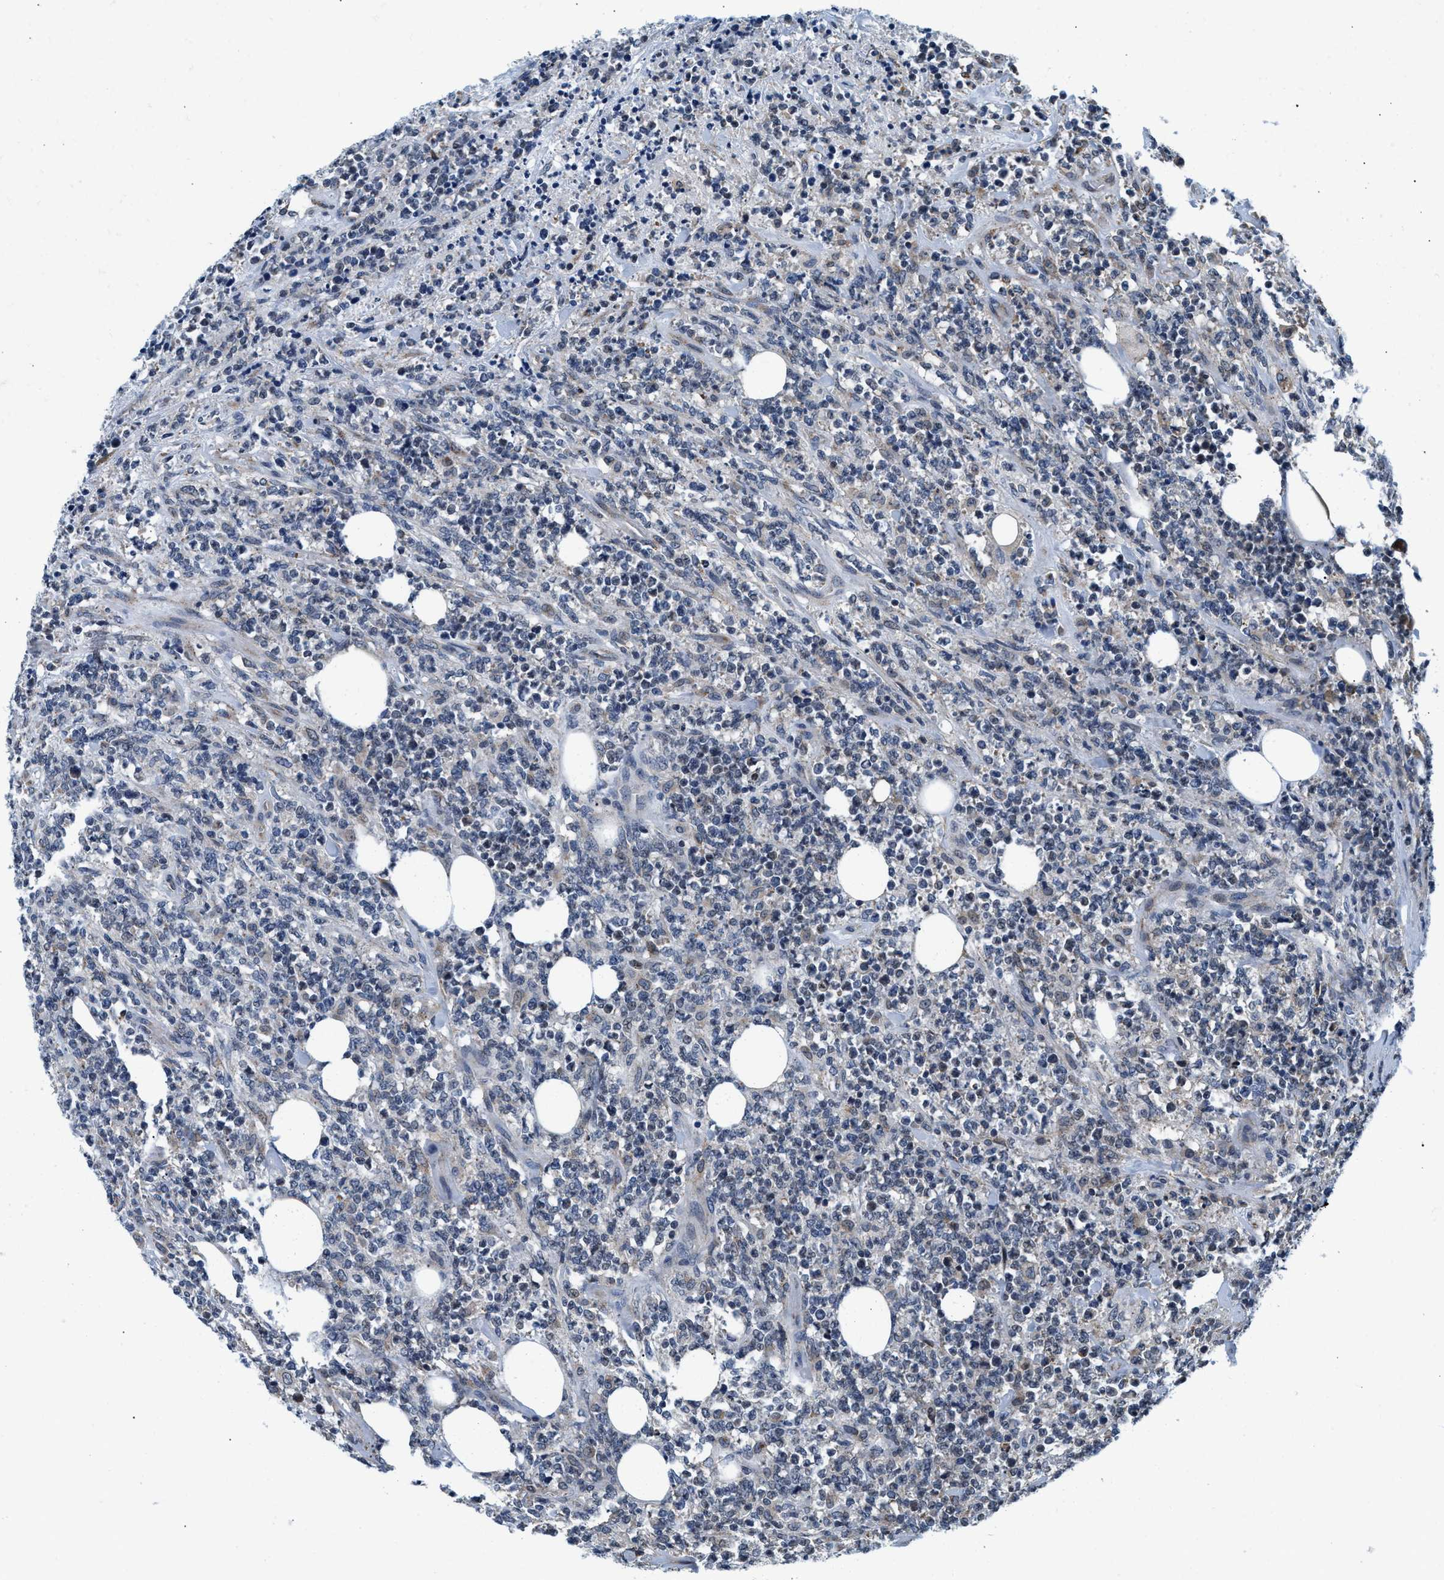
{"staining": {"intensity": "negative", "quantity": "none", "location": "none"}, "tissue": "lymphoma", "cell_type": "Tumor cells", "image_type": "cancer", "snomed": [{"axis": "morphology", "description": "Malignant lymphoma, non-Hodgkin's type, High grade"}, {"axis": "topography", "description": "Soft tissue"}], "caption": "This is a image of IHC staining of high-grade malignant lymphoma, non-Hodgkin's type, which shows no staining in tumor cells.", "gene": "KCNMB2", "patient": {"sex": "male", "age": 18}}